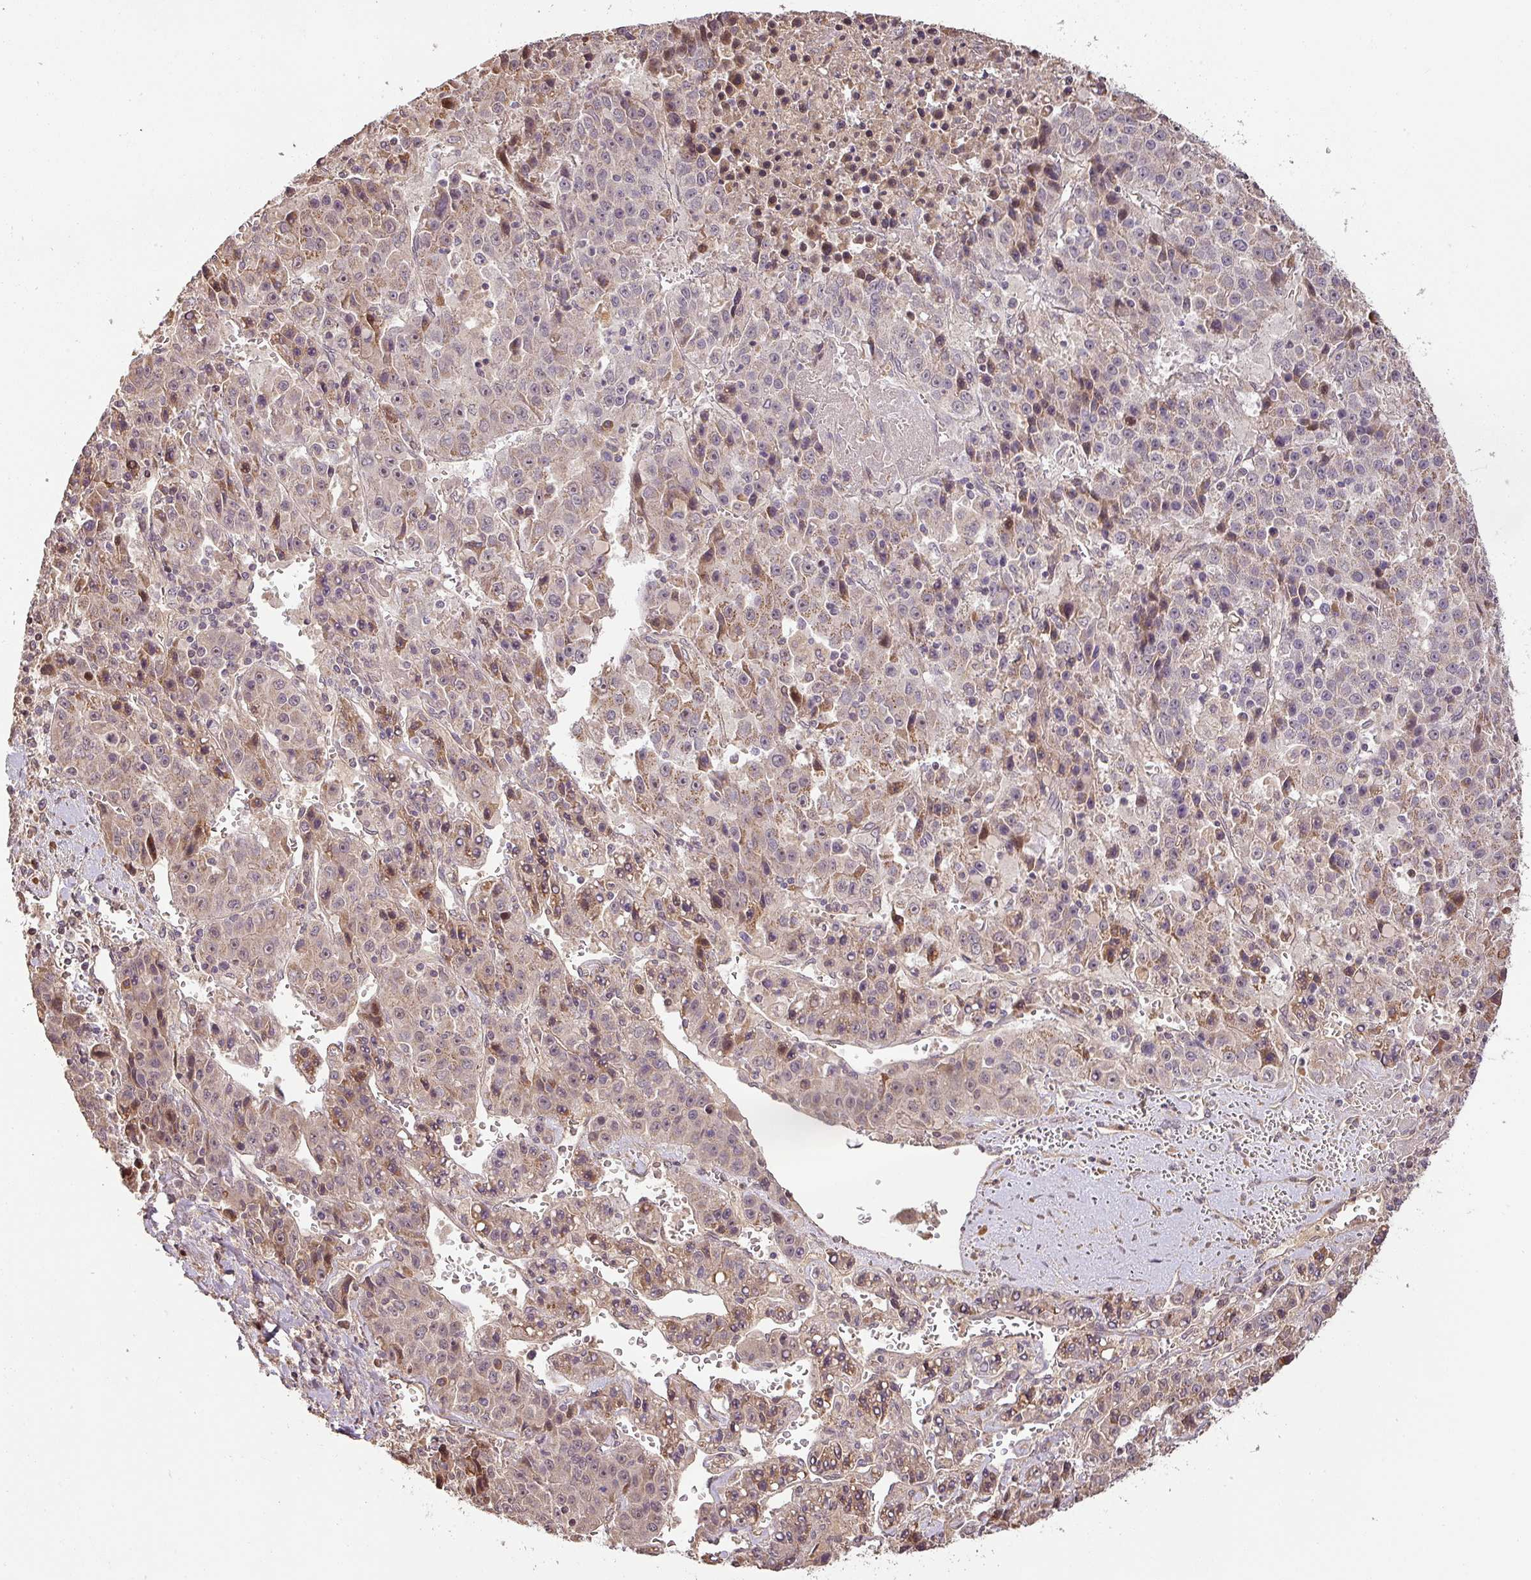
{"staining": {"intensity": "weak", "quantity": "<25%", "location": "cytoplasmic/membranous"}, "tissue": "liver cancer", "cell_type": "Tumor cells", "image_type": "cancer", "snomed": [{"axis": "morphology", "description": "Carcinoma, Hepatocellular, NOS"}, {"axis": "topography", "description": "Liver"}], "caption": "This is a histopathology image of IHC staining of liver cancer (hepatocellular carcinoma), which shows no expression in tumor cells.", "gene": "BPIFB3", "patient": {"sex": "female", "age": 53}}